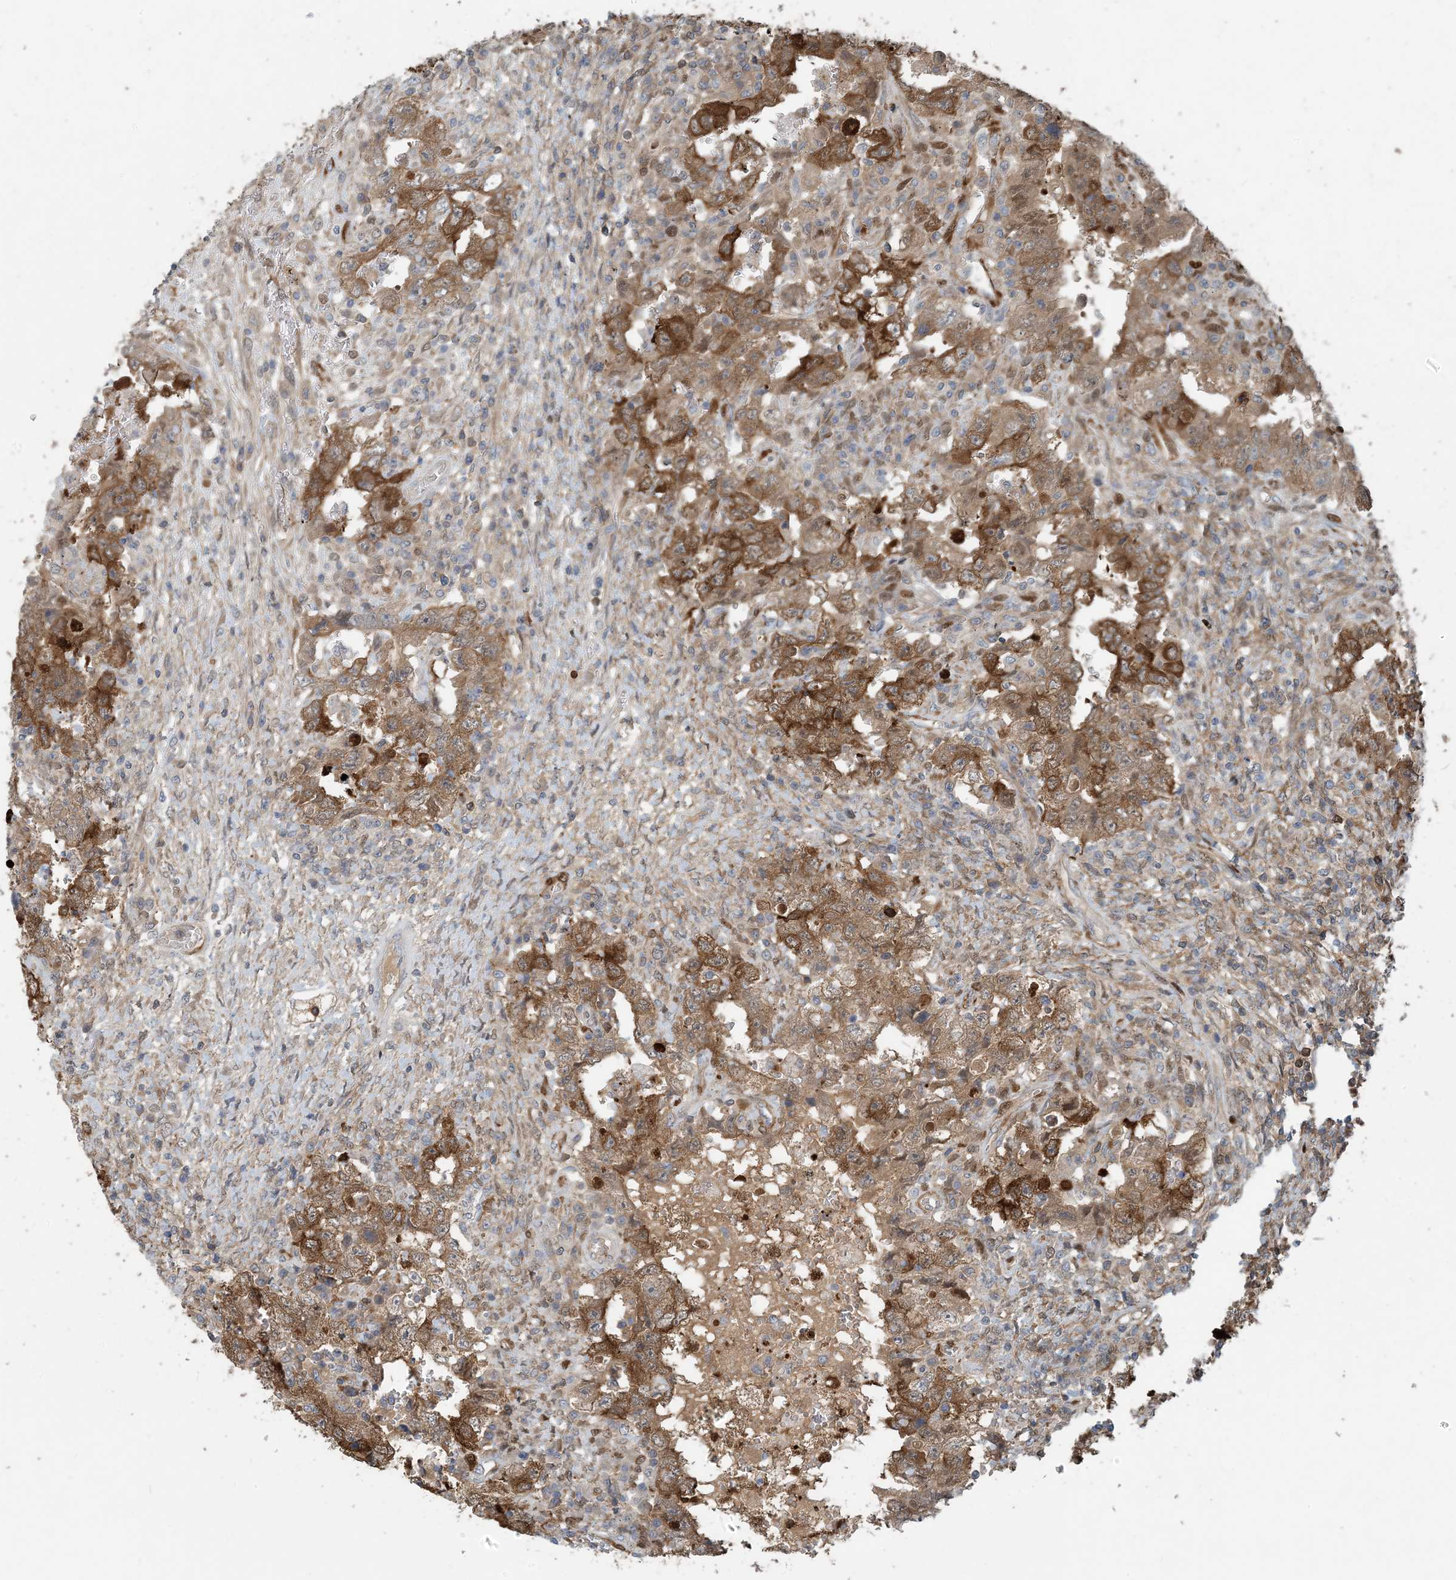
{"staining": {"intensity": "strong", "quantity": ">75%", "location": "cytoplasmic/membranous"}, "tissue": "testis cancer", "cell_type": "Tumor cells", "image_type": "cancer", "snomed": [{"axis": "morphology", "description": "Carcinoma, Embryonal, NOS"}, {"axis": "topography", "description": "Testis"}], "caption": "High-magnification brightfield microscopy of embryonal carcinoma (testis) stained with DAB (3,3'-diaminobenzidine) (brown) and counterstained with hematoxylin (blue). tumor cells exhibit strong cytoplasmic/membranous positivity is identified in approximately>75% of cells. (DAB (3,3'-diaminobenzidine) = brown stain, brightfield microscopy at high magnification).", "gene": "ZC3H12A", "patient": {"sex": "male", "age": 26}}